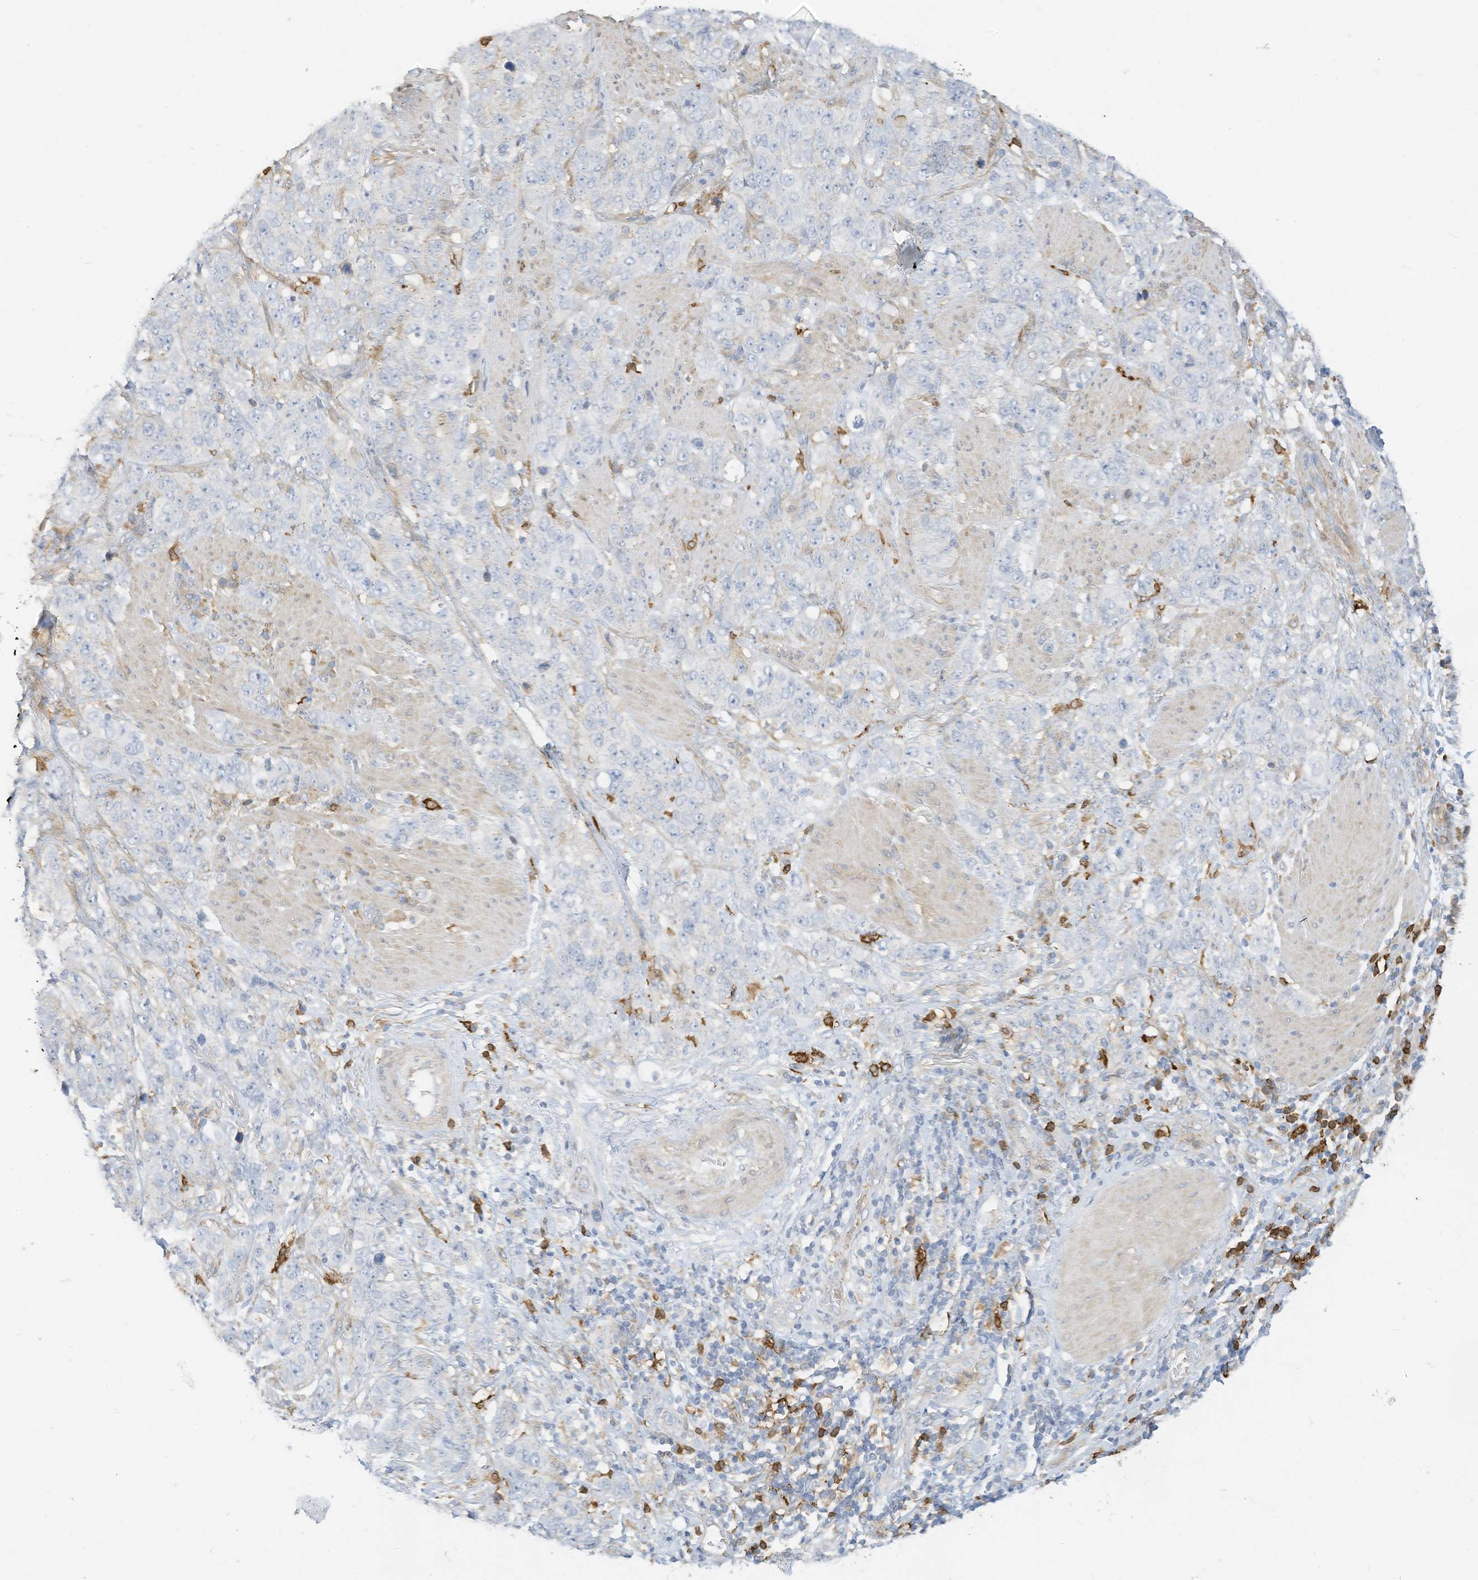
{"staining": {"intensity": "negative", "quantity": "none", "location": "none"}, "tissue": "stomach cancer", "cell_type": "Tumor cells", "image_type": "cancer", "snomed": [{"axis": "morphology", "description": "Adenocarcinoma, NOS"}, {"axis": "topography", "description": "Stomach"}], "caption": "Immunohistochemistry of stomach cancer (adenocarcinoma) displays no expression in tumor cells. The staining was performed using DAB (3,3'-diaminobenzidine) to visualize the protein expression in brown, while the nuclei were stained in blue with hematoxylin (Magnification: 20x).", "gene": "ATP13A1", "patient": {"sex": "male", "age": 48}}